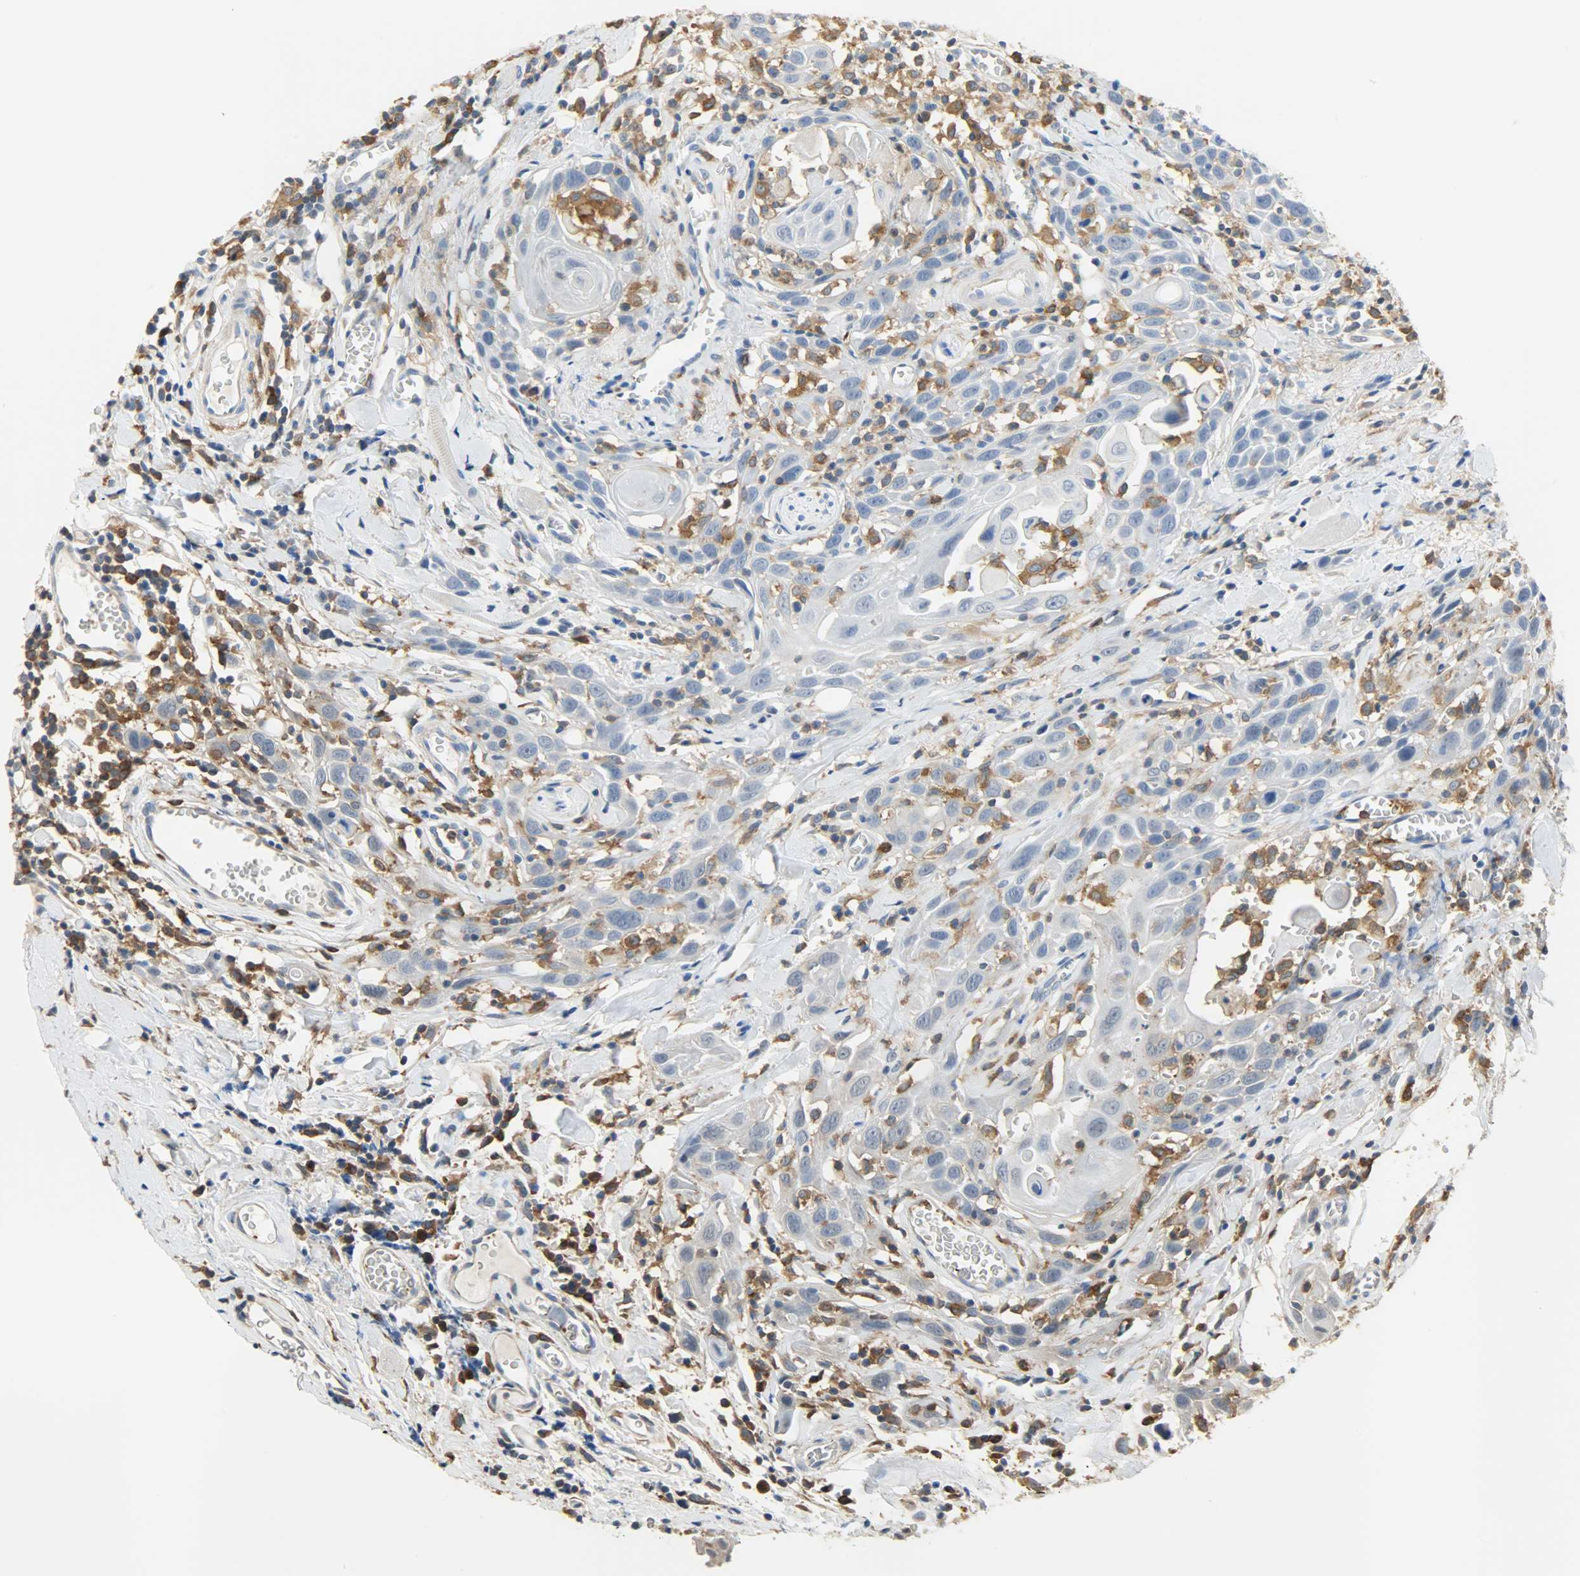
{"staining": {"intensity": "negative", "quantity": "none", "location": "none"}, "tissue": "head and neck cancer", "cell_type": "Tumor cells", "image_type": "cancer", "snomed": [{"axis": "morphology", "description": "Squamous cell carcinoma, NOS"}, {"axis": "topography", "description": "Oral tissue"}, {"axis": "topography", "description": "Head-Neck"}], "caption": "An image of human head and neck squamous cell carcinoma is negative for staining in tumor cells.", "gene": "SKAP2", "patient": {"sex": "female", "age": 50}}